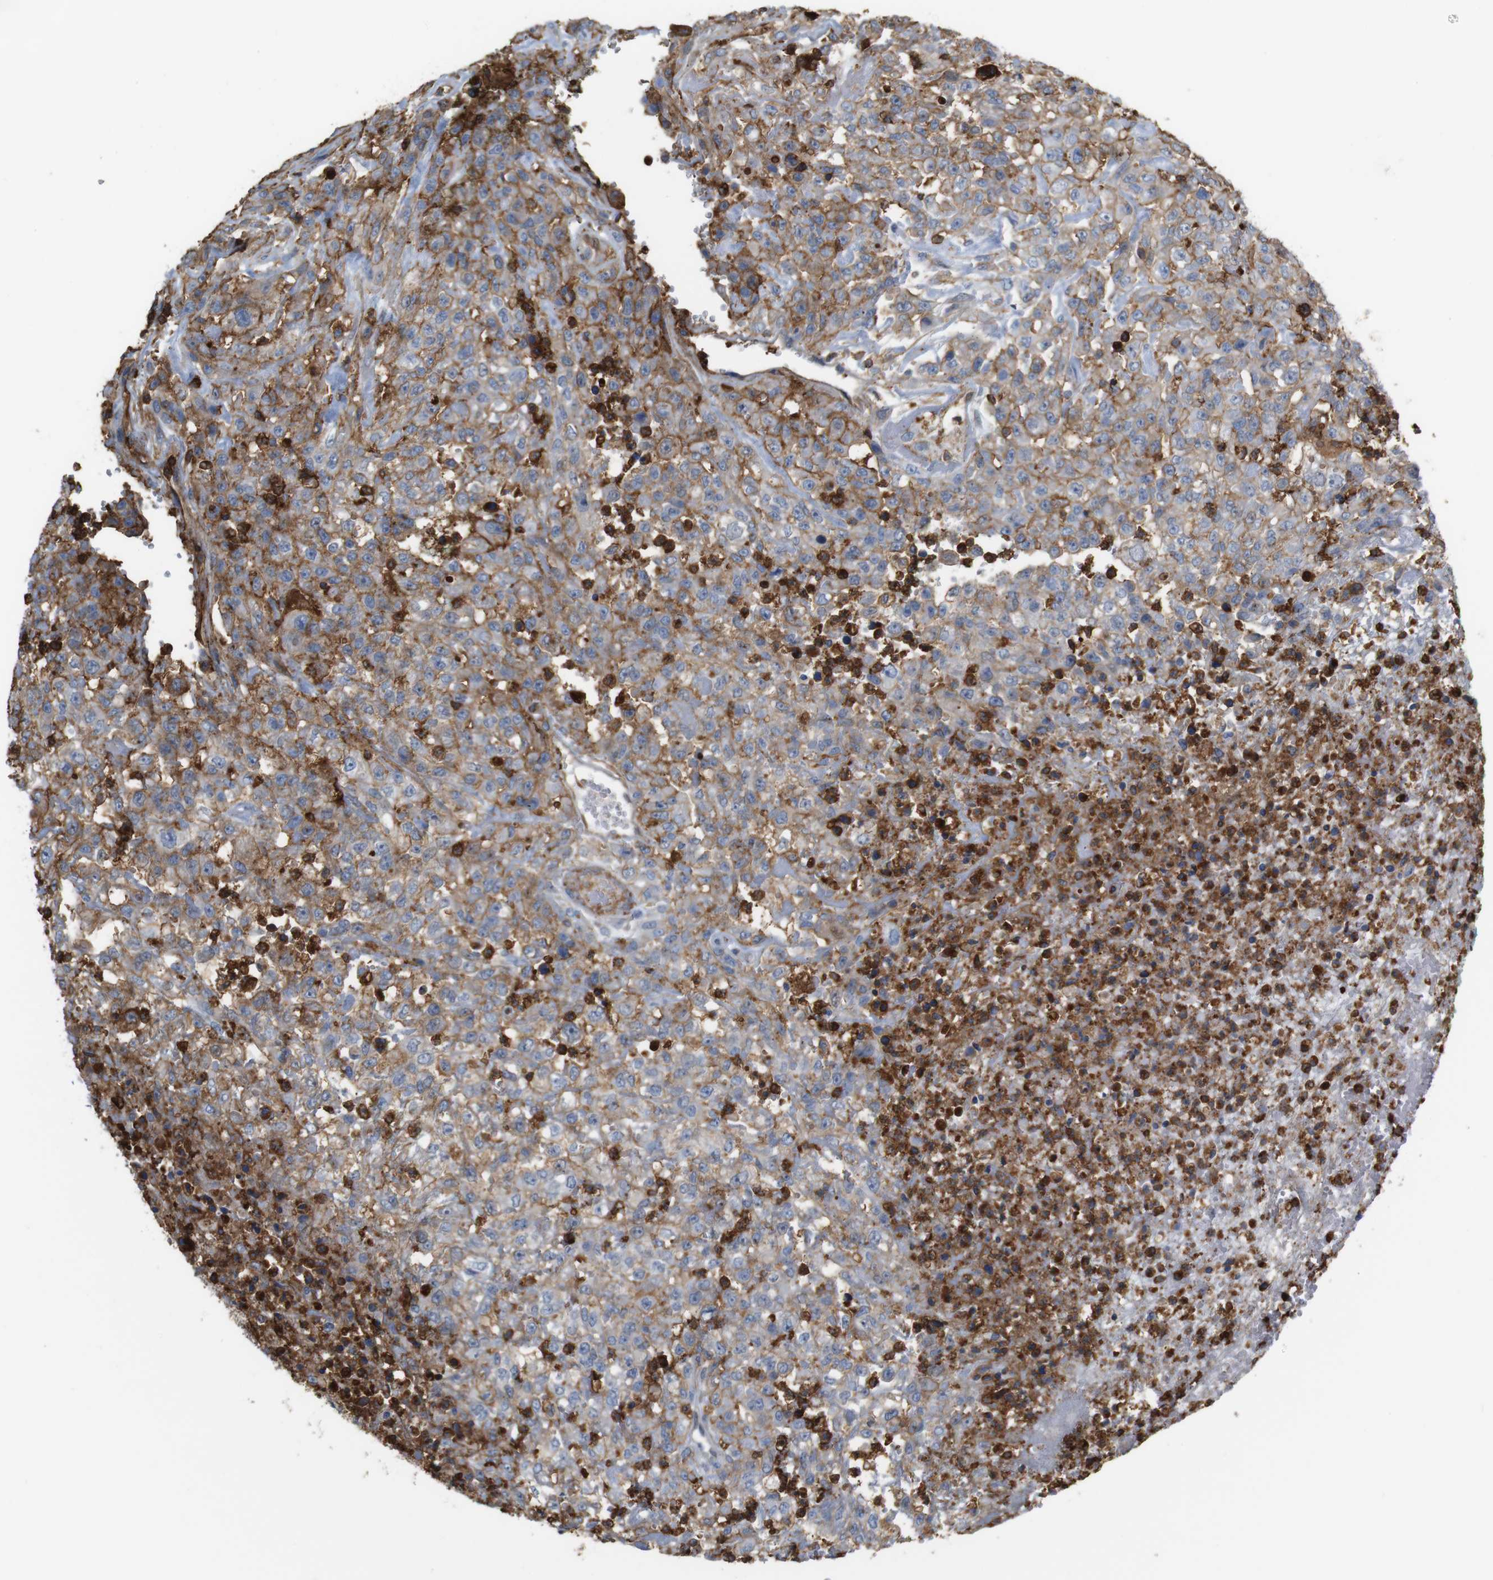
{"staining": {"intensity": "moderate", "quantity": ">75%", "location": "cytoplasmic/membranous"}, "tissue": "urothelial cancer", "cell_type": "Tumor cells", "image_type": "cancer", "snomed": [{"axis": "morphology", "description": "Urothelial carcinoma, High grade"}, {"axis": "topography", "description": "Urinary bladder"}], "caption": "Immunohistochemistry photomicrograph of human urothelial cancer stained for a protein (brown), which exhibits medium levels of moderate cytoplasmic/membranous staining in about >75% of tumor cells.", "gene": "ANXA1", "patient": {"sex": "male", "age": 46}}